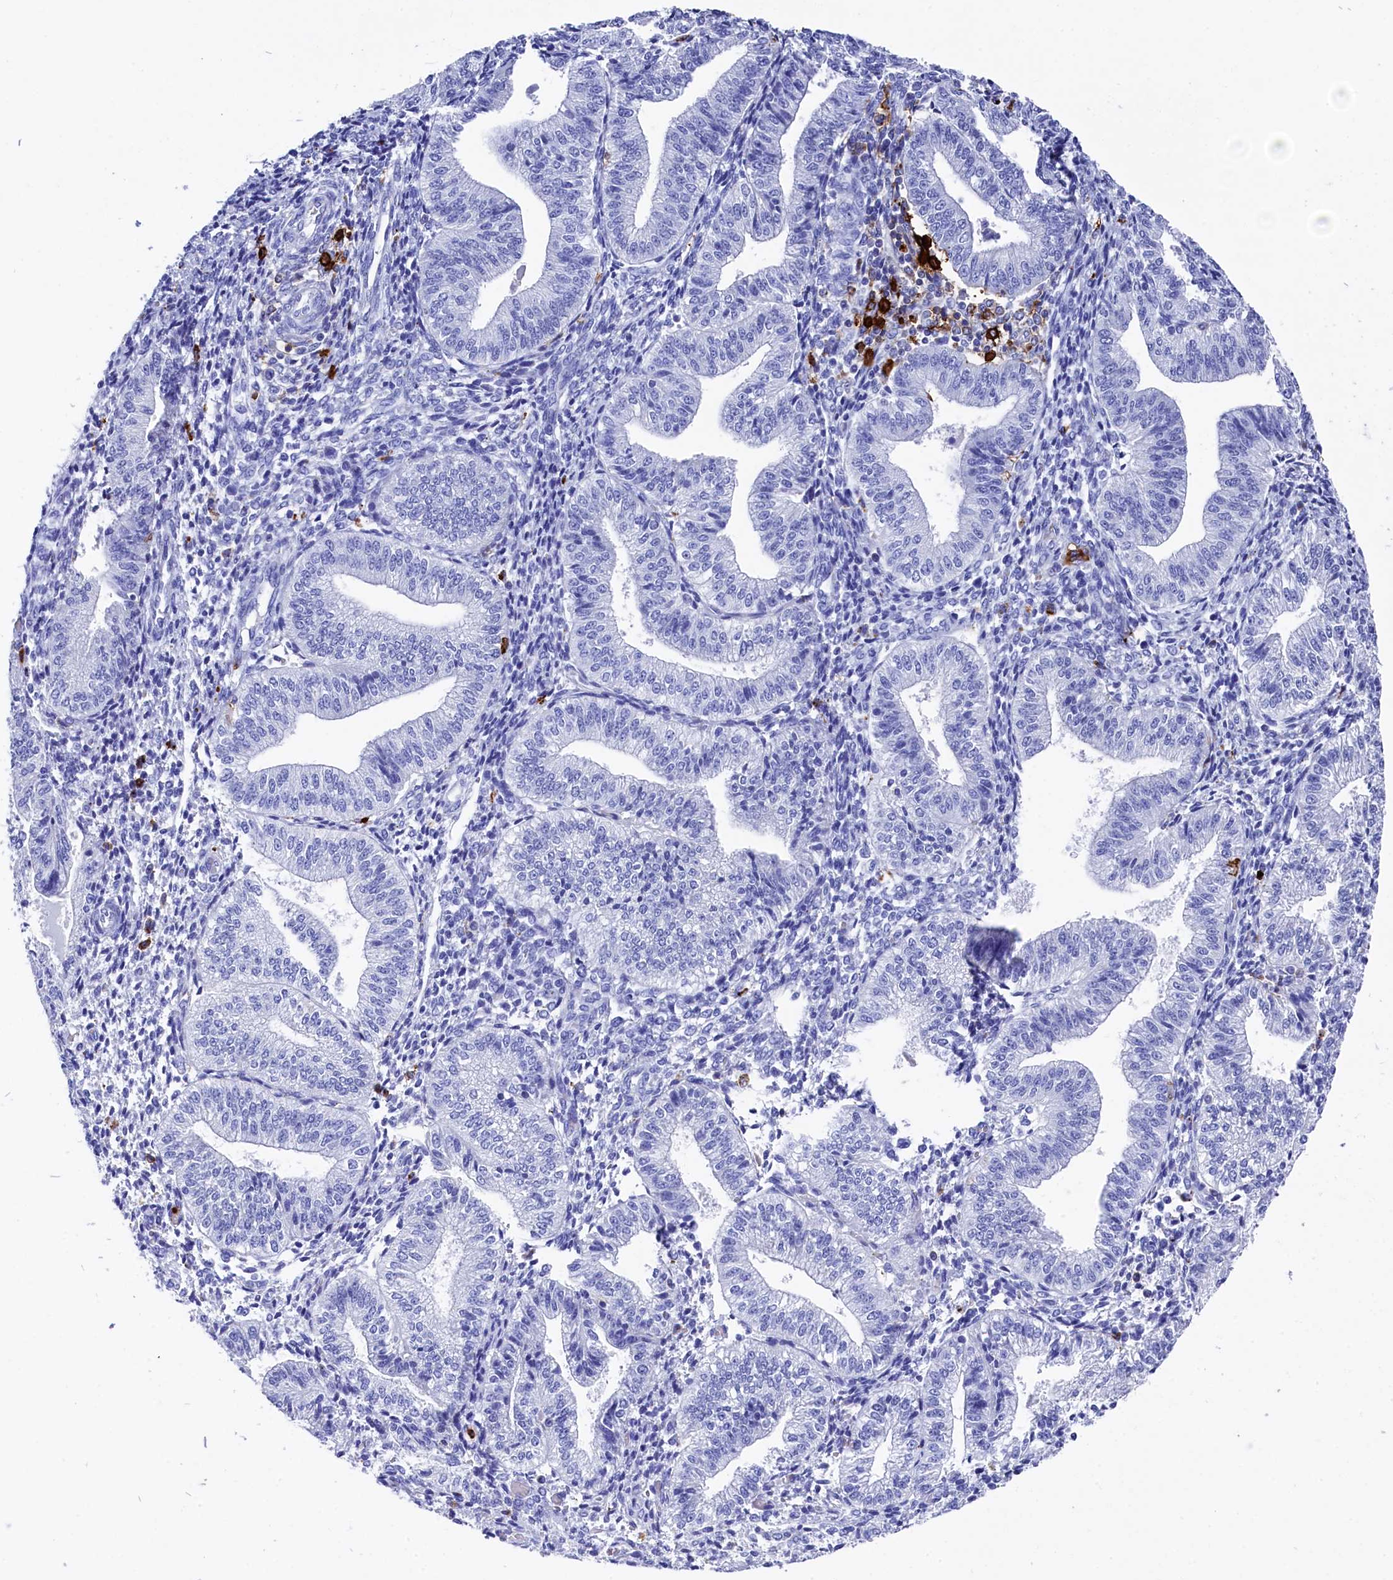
{"staining": {"intensity": "negative", "quantity": "none", "location": "none"}, "tissue": "endometrium", "cell_type": "Cells in endometrial stroma", "image_type": "normal", "snomed": [{"axis": "morphology", "description": "Normal tissue, NOS"}, {"axis": "topography", "description": "Endometrium"}], "caption": "Endometrium stained for a protein using IHC reveals no staining cells in endometrial stroma.", "gene": "PLAC8", "patient": {"sex": "female", "age": 34}}